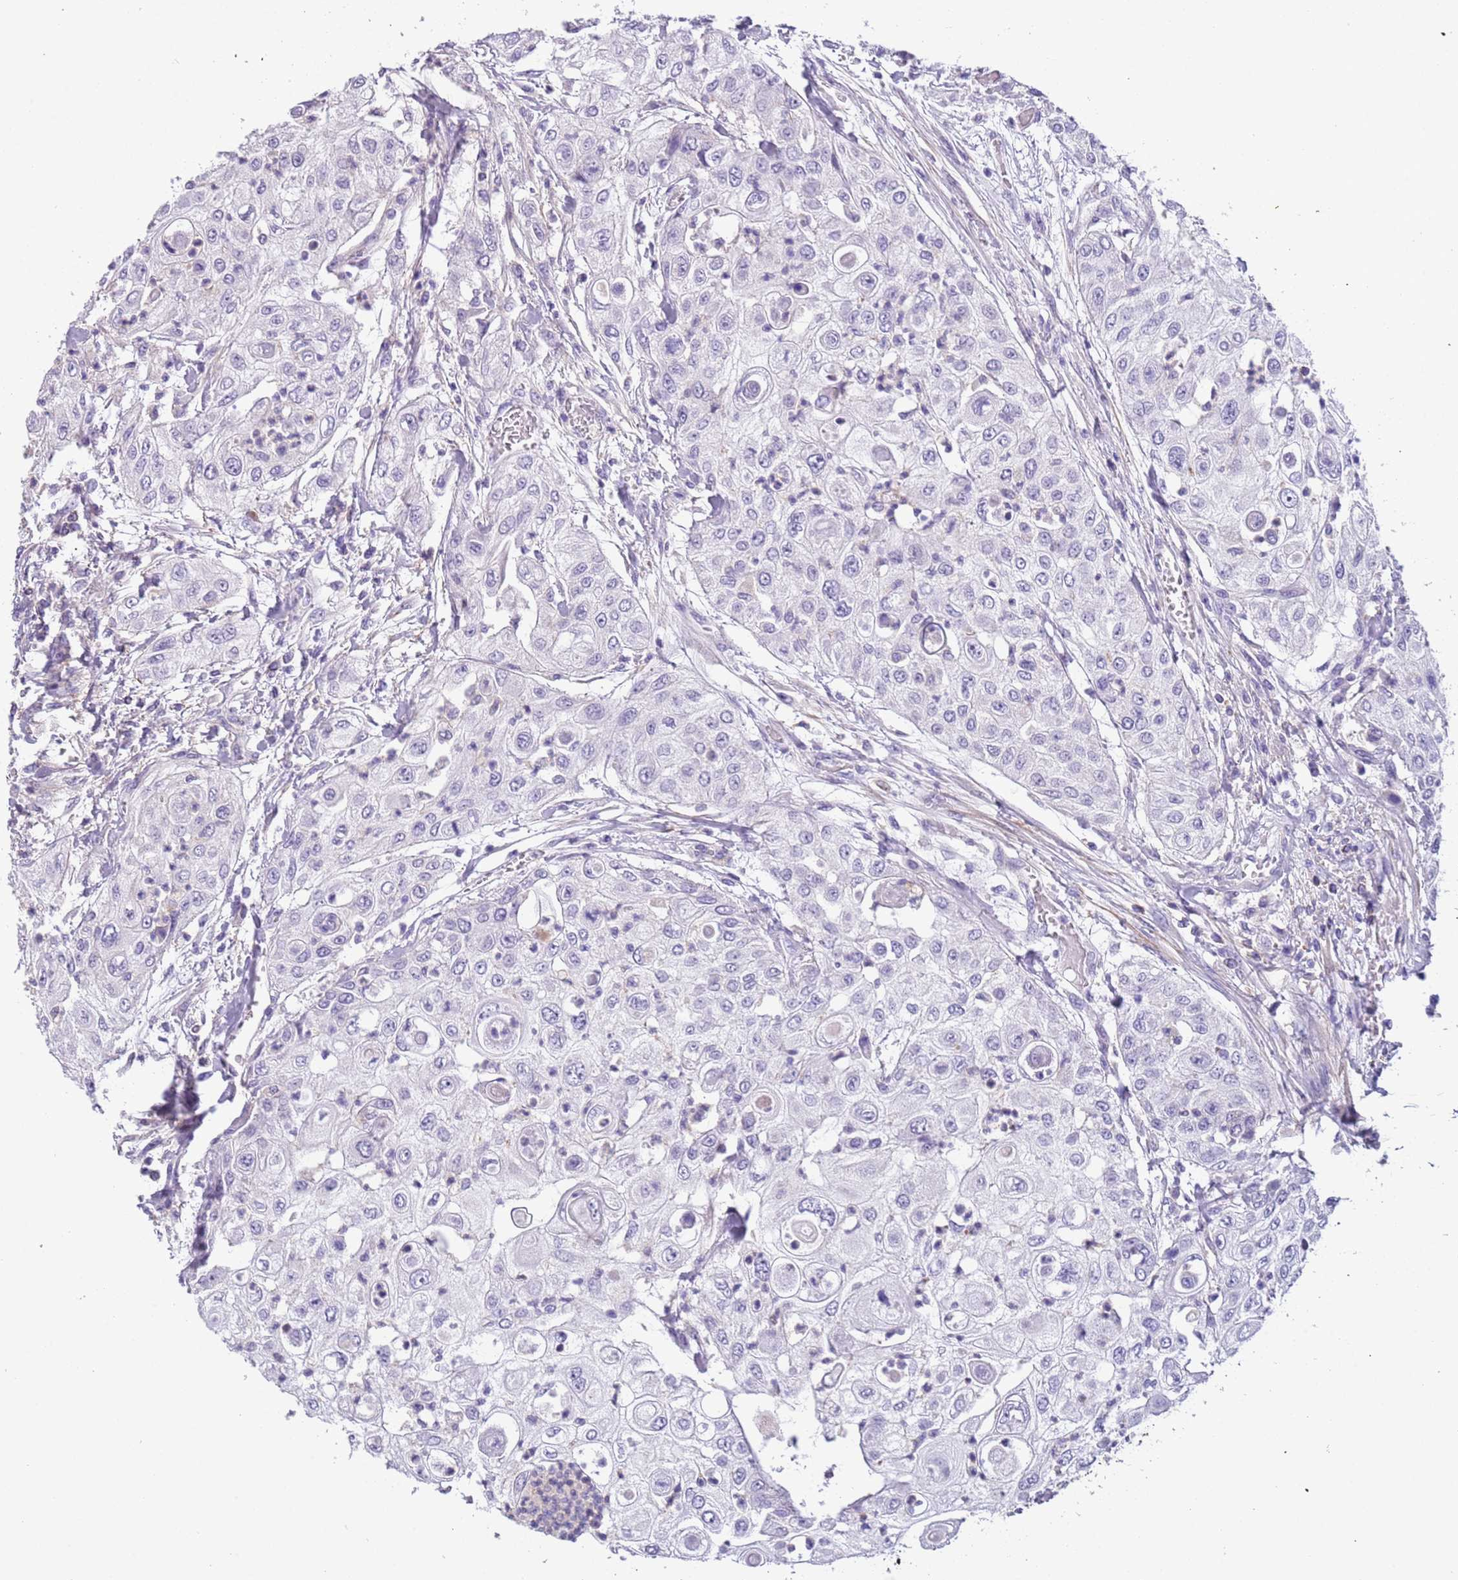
{"staining": {"intensity": "negative", "quantity": "none", "location": "none"}, "tissue": "urothelial cancer", "cell_type": "Tumor cells", "image_type": "cancer", "snomed": [{"axis": "morphology", "description": "Urothelial carcinoma, High grade"}, {"axis": "topography", "description": "Urinary bladder"}], "caption": "Protein analysis of high-grade urothelial carcinoma demonstrates no significant expression in tumor cells.", "gene": "PCGF2", "patient": {"sex": "female", "age": 79}}